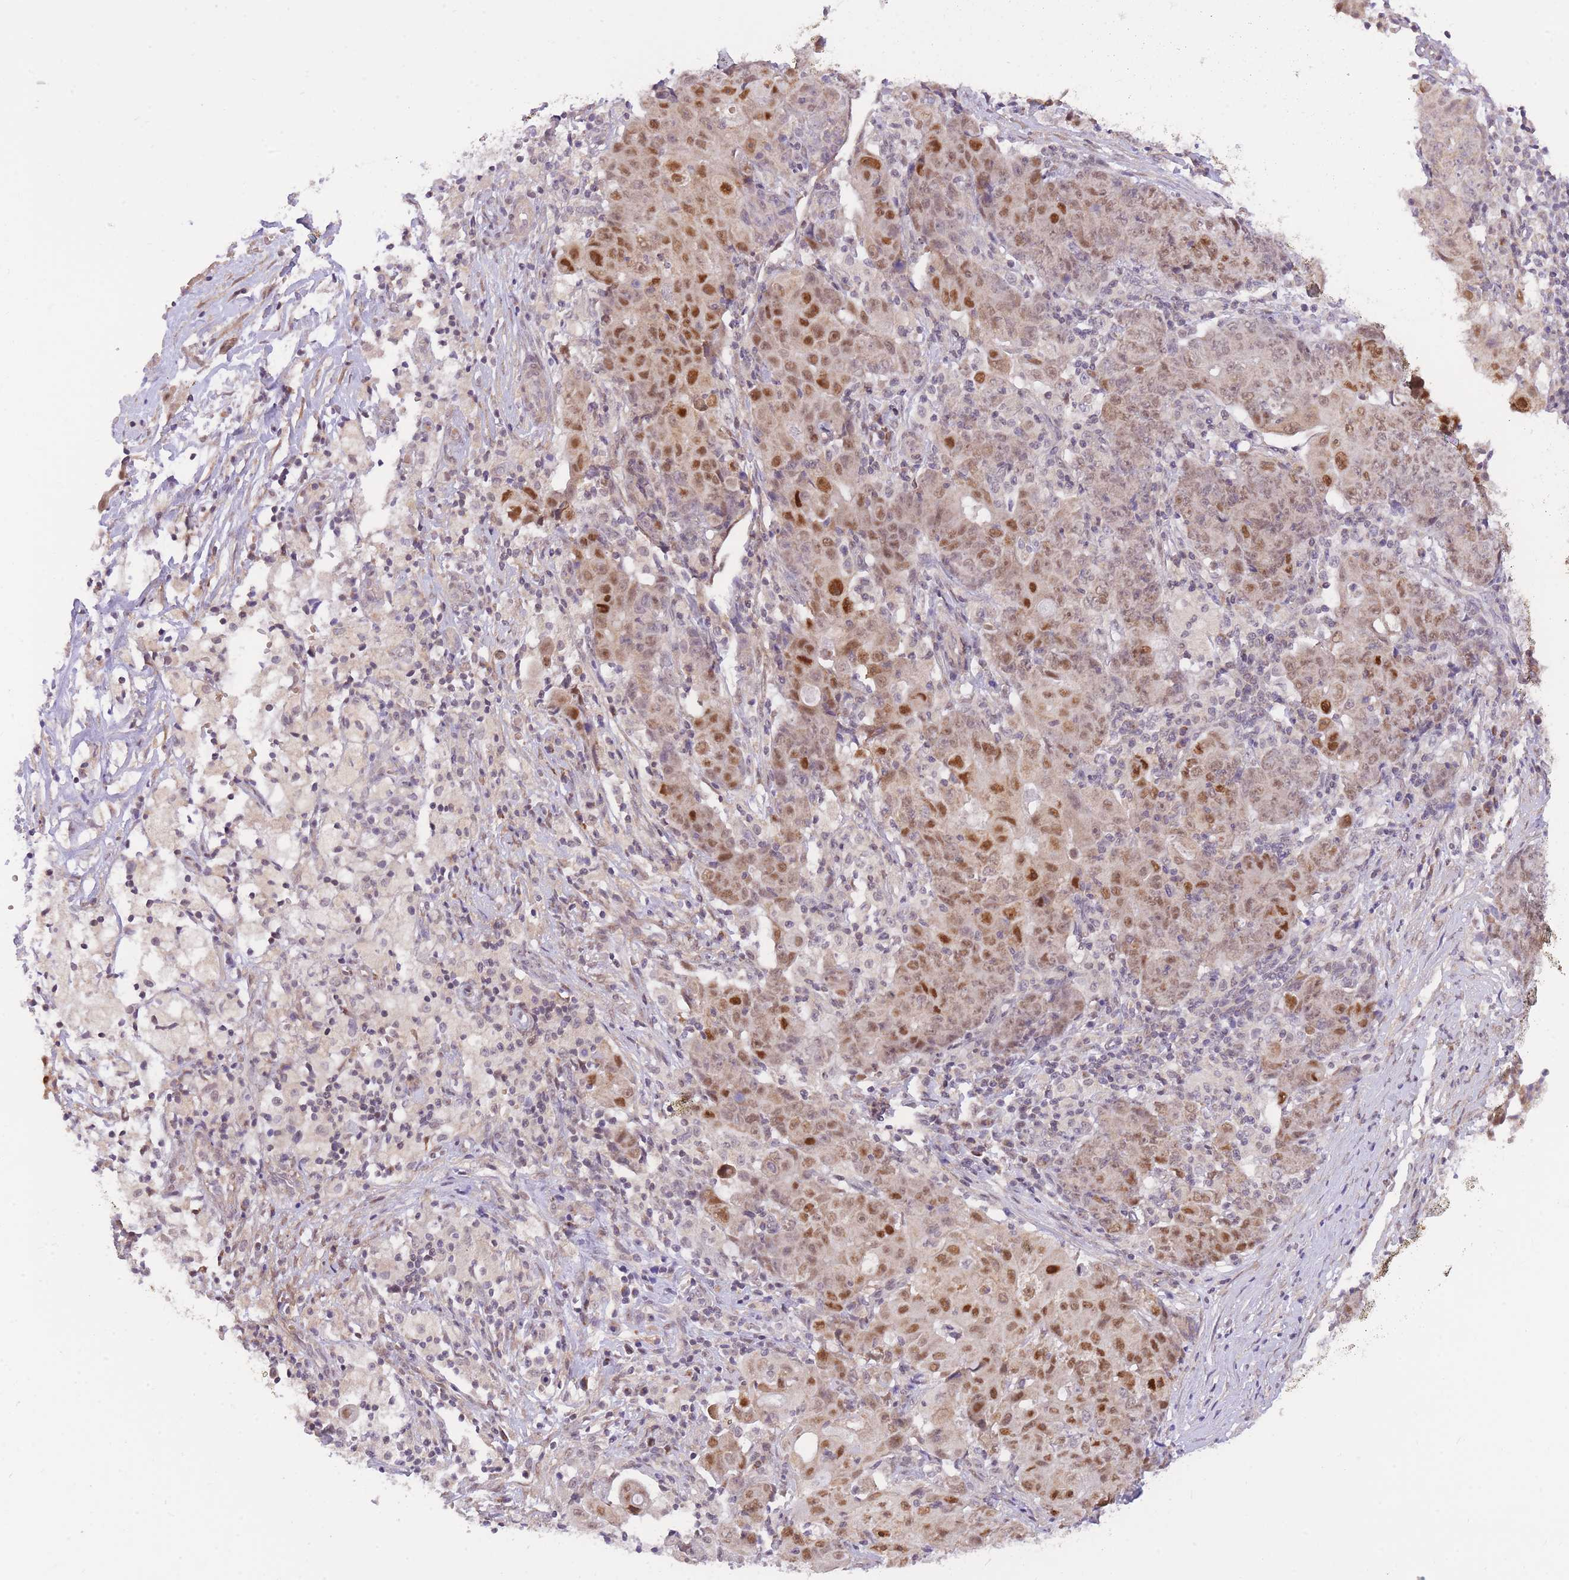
{"staining": {"intensity": "moderate", "quantity": ">75%", "location": "nuclear"}, "tissue": "ovarian cancer", "cell_type": "Tumor cells", "image_type": "cancer", "snomed": [{"axis": "morphology", "description": "Carcinoma, endometroid"}, {"axis": "topography", "description": "Ovary"}], "caption": "The histopathology image exhibits a brown stain indicating the presence of a protein in the nuclear of tumor cells in endometroid carcinoma (ovarian). (DAB IHC with brightfield microscopy, high magnification).", "gene": "MINDY2", "patient": {"sex": "female", "age": 42}}